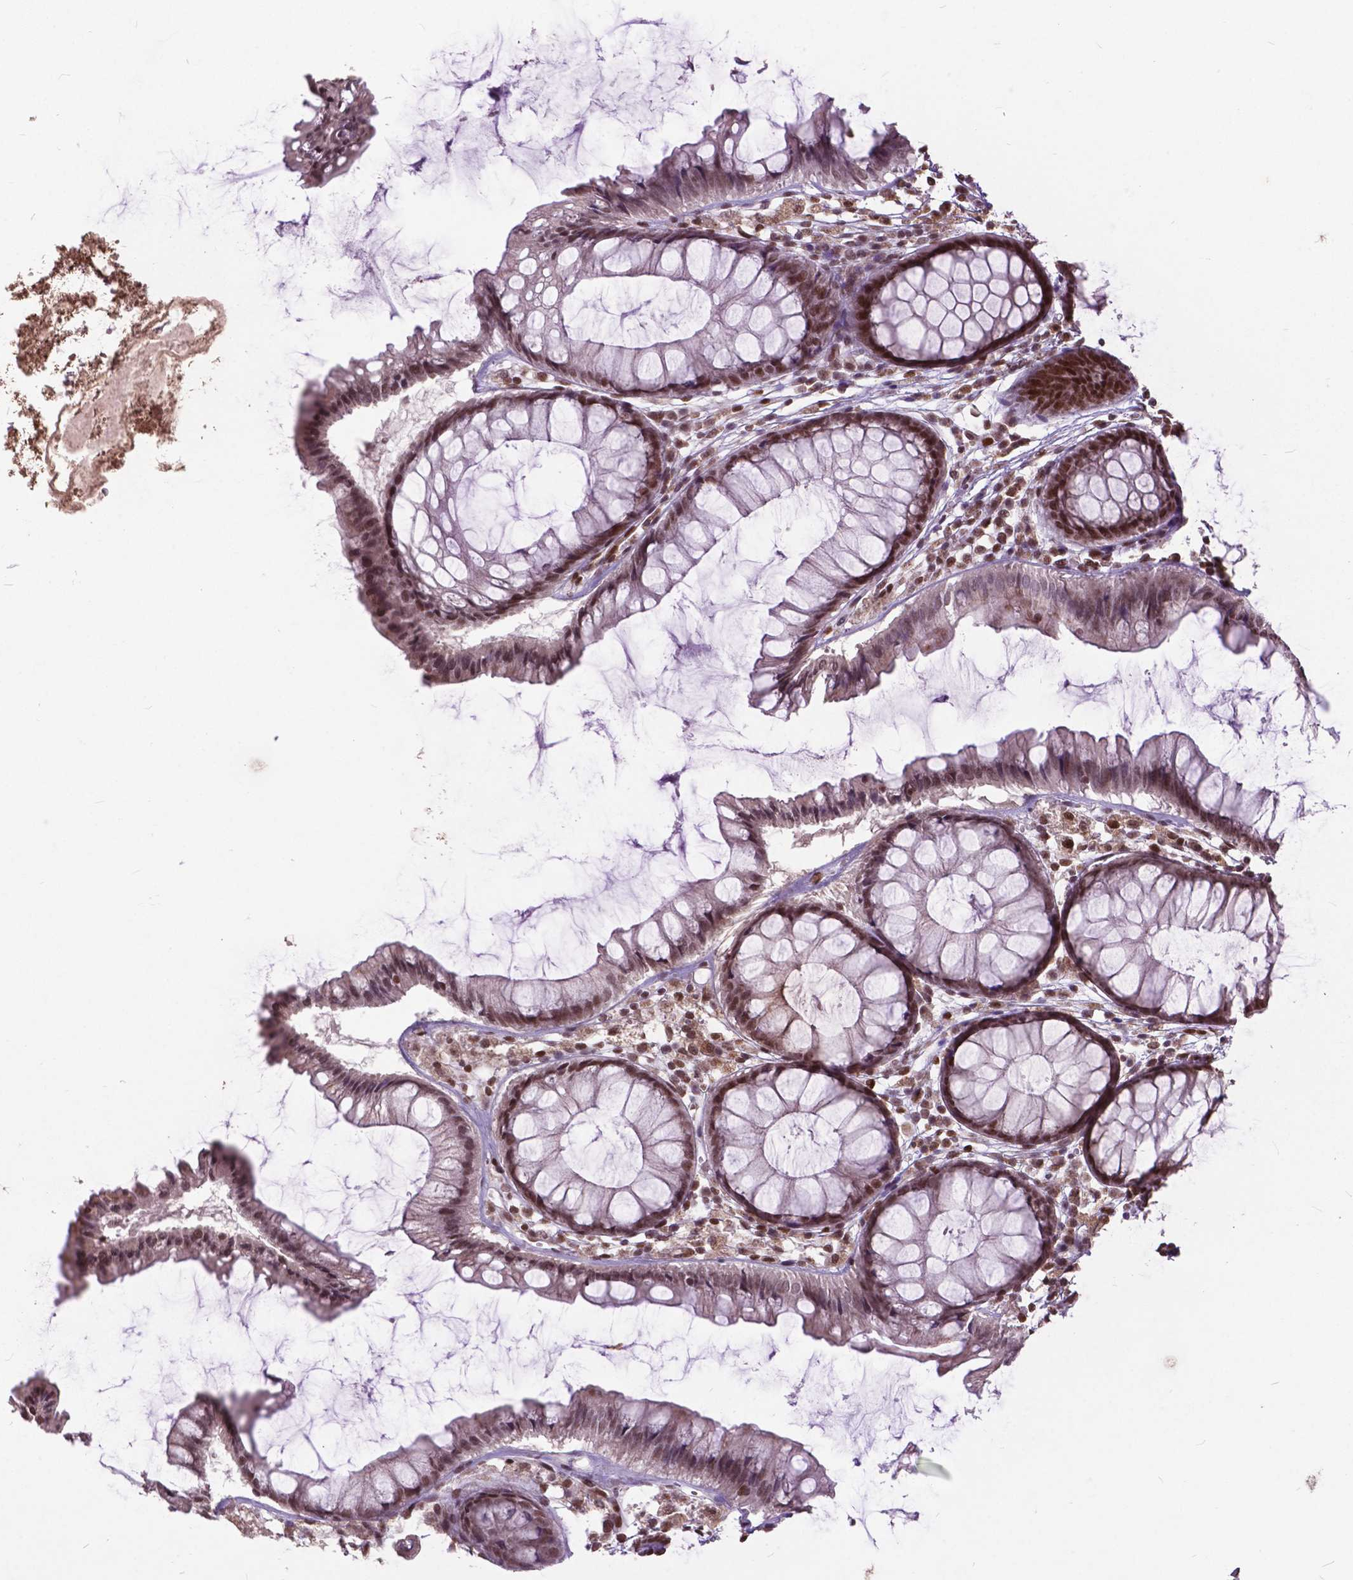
{"staining": {"intensity": "weak", "quantity": "<25%", "location": "cytoplasmic/membranous"}, "tissue": "colon", "cell_type": "Endothelial cells", "image_type": "normal", "snomed": [{"axis": "morphology", "description": "Normal tissue, NOS"}, {"axis": "morphology", "description": "Adenocarcinoma, NOS"}, {"axis": "topography", "description": "Colon"}], "caption": "Colon stained for a protein using immunohistochemistry (IHC) shows no staining endothelial cells.", "gene": "MSH2", "patient": {"sex": "male", "age": 65}}